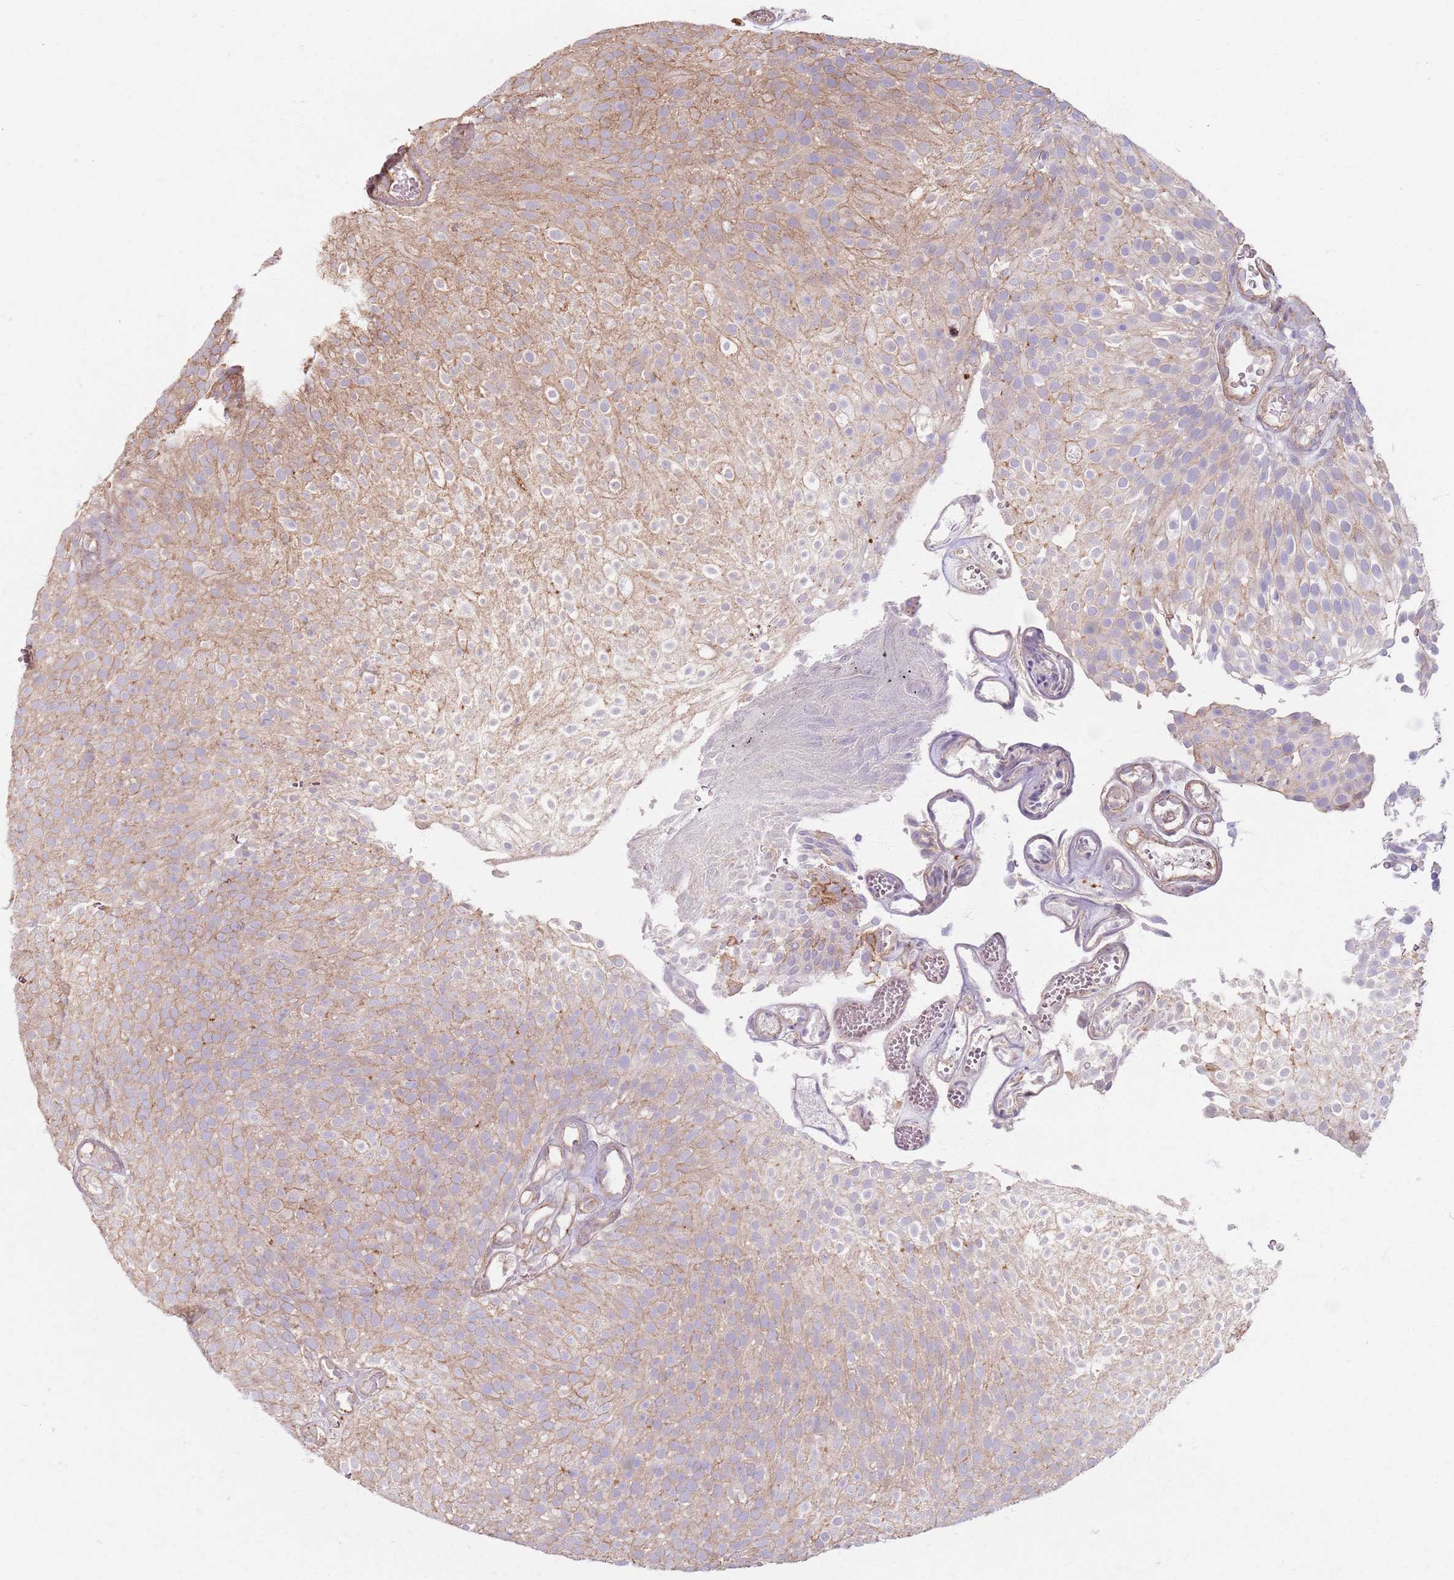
{"staining": {"intensity": "weak", "quantity": ">75%", "location": "cytoplasmic/membranous"}, "tissue": "urothelial cancer", "cell_type": "Tumor cells", "image_type": "cancer", "snomed": [{"axis": "morphology", "description": "Urothelial carcinoma, Low grade"}, {"axis": "topography", "description": "Urinary bladder"}], "caption": "Urothelial carcinoma (low-grade) stained with a brown dye reveals weak cytoplasmic/membranous positive staining in approximately >75% of tumor cells.", "gene": "KCNA5", "patient": {"sex": "male", "age": 78}}